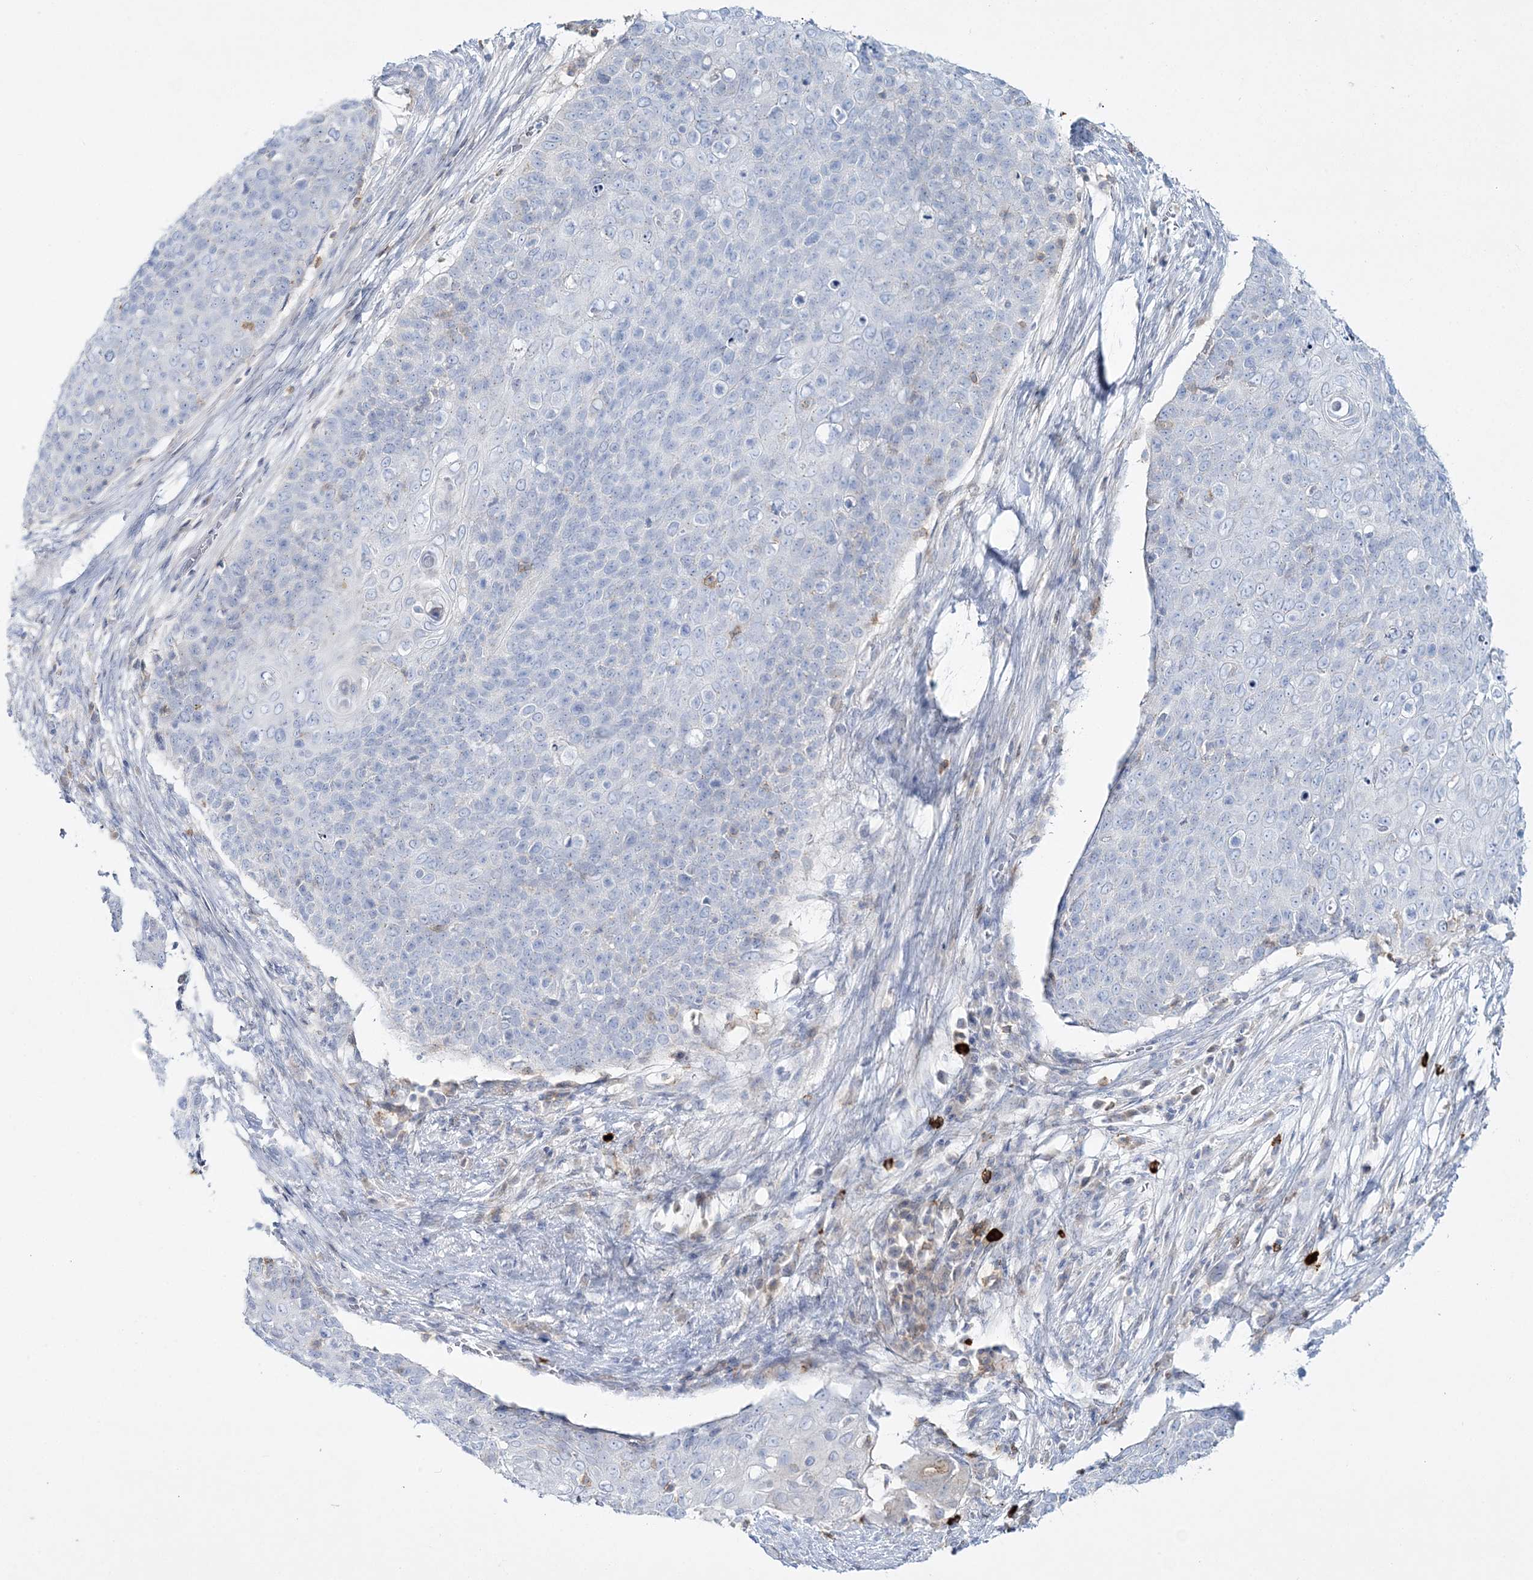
{"staining": {"intensity": "negative", "quantity": "none", "location": "none"}, "tissue": "cervical cancer", "cell_type": "Tumor cells", "image_type": "cancer", "snomed": [{"axis": "morphology", "description": "Squamous cell carcinoma, NOS"}, {"axis": "topography", "description": "Cervix"}], "caption": "An immunohistochemistry micrograph of cervical squamous cell carcinoma is shown. There is no staining in tumor cells of cervical squamous cell carcinoma. (DAB immunohistochemistry with hematoxylin counter stain).", "gene": "WDSUB1", "patient": {"sex": "female", "age": 39}}